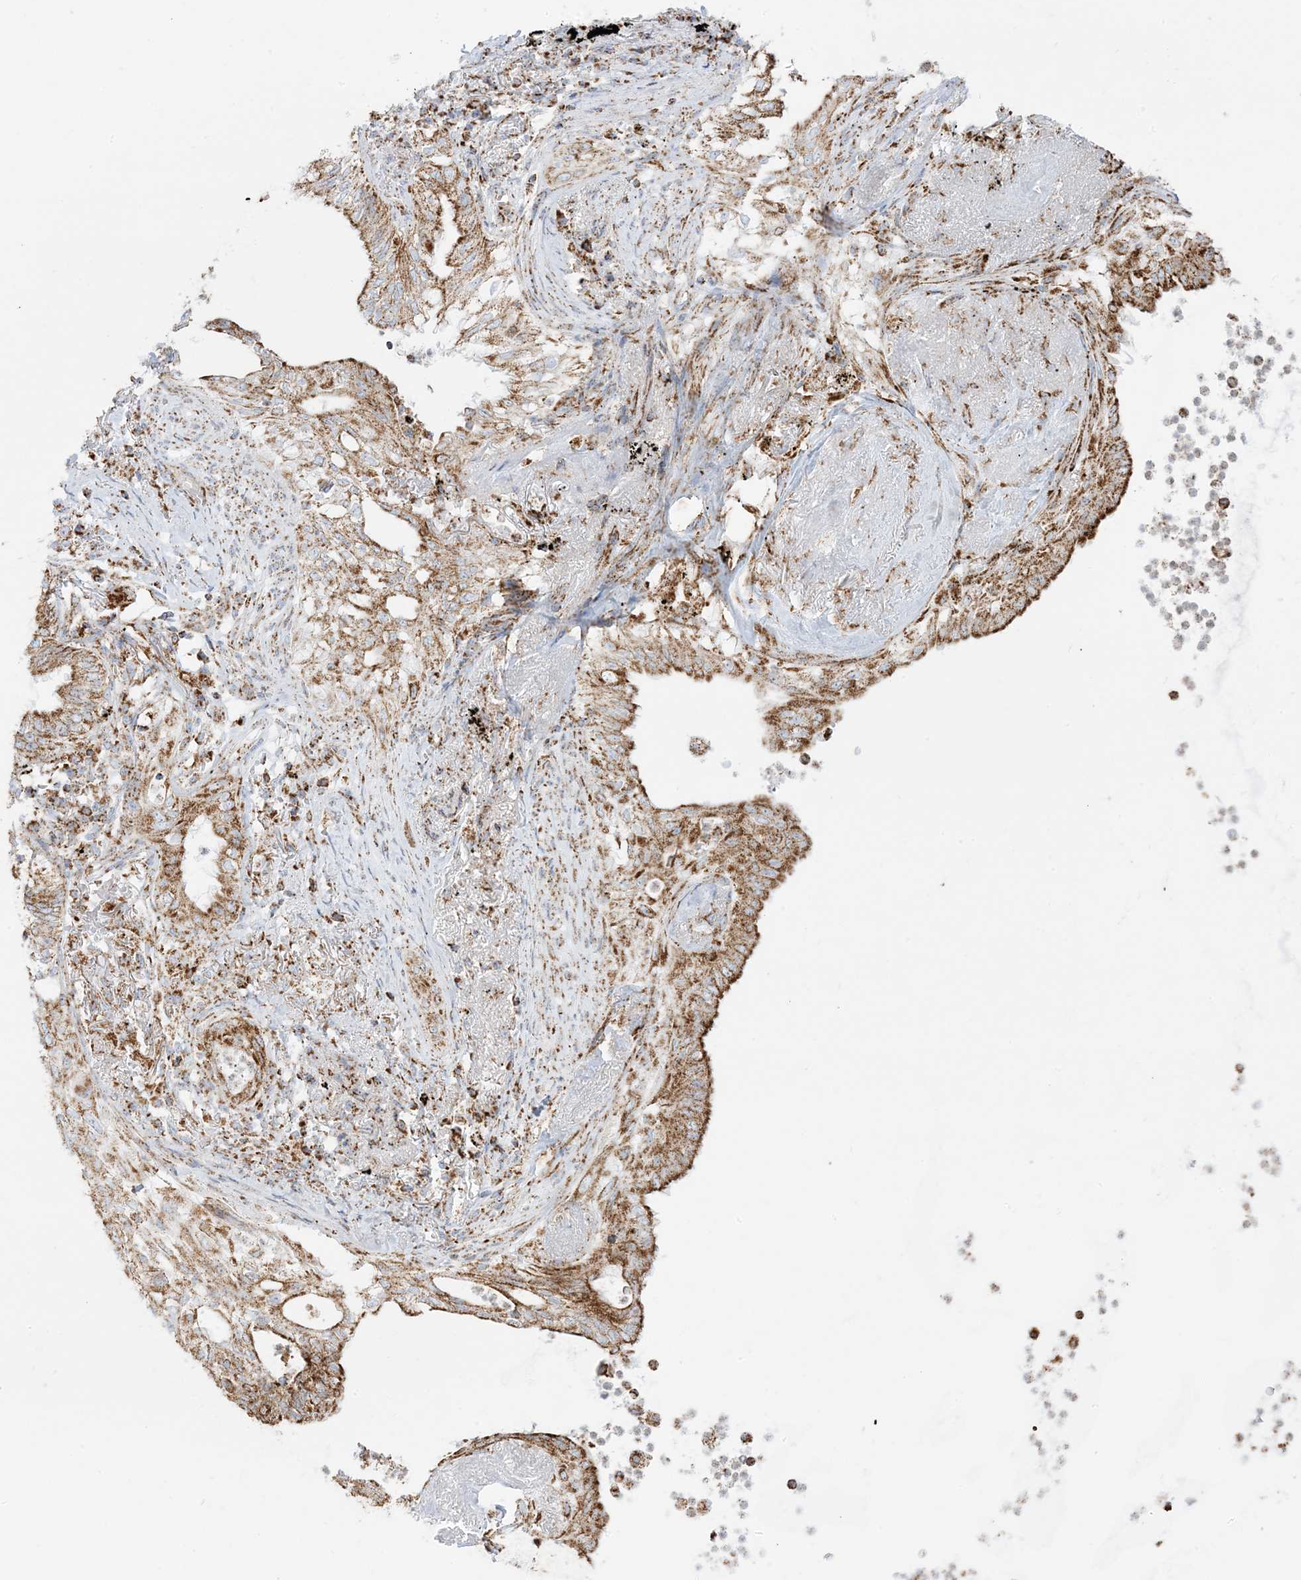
{"staining": {"intensity": "moderate", "quantity": ">75%", "location": "cytoplasmic/membranous"}, "tissue": "lung cancer", "cell_type": "Tumor cells", "image_type": "cancer", "snomed": [{"axis": "morphology", "description": "Adenocarcinoma, NOS"}, {"axis": "topography", "description": "Lung"}], "caption": "The photomicrograph displays immunohistochemical staining of lung cancer. There is moderate cytoplasmic/membranous staining is seen in about >75% of tumor cells.", "gene": "MRPS36", "patient": {"sex": "female", "age": 70}}